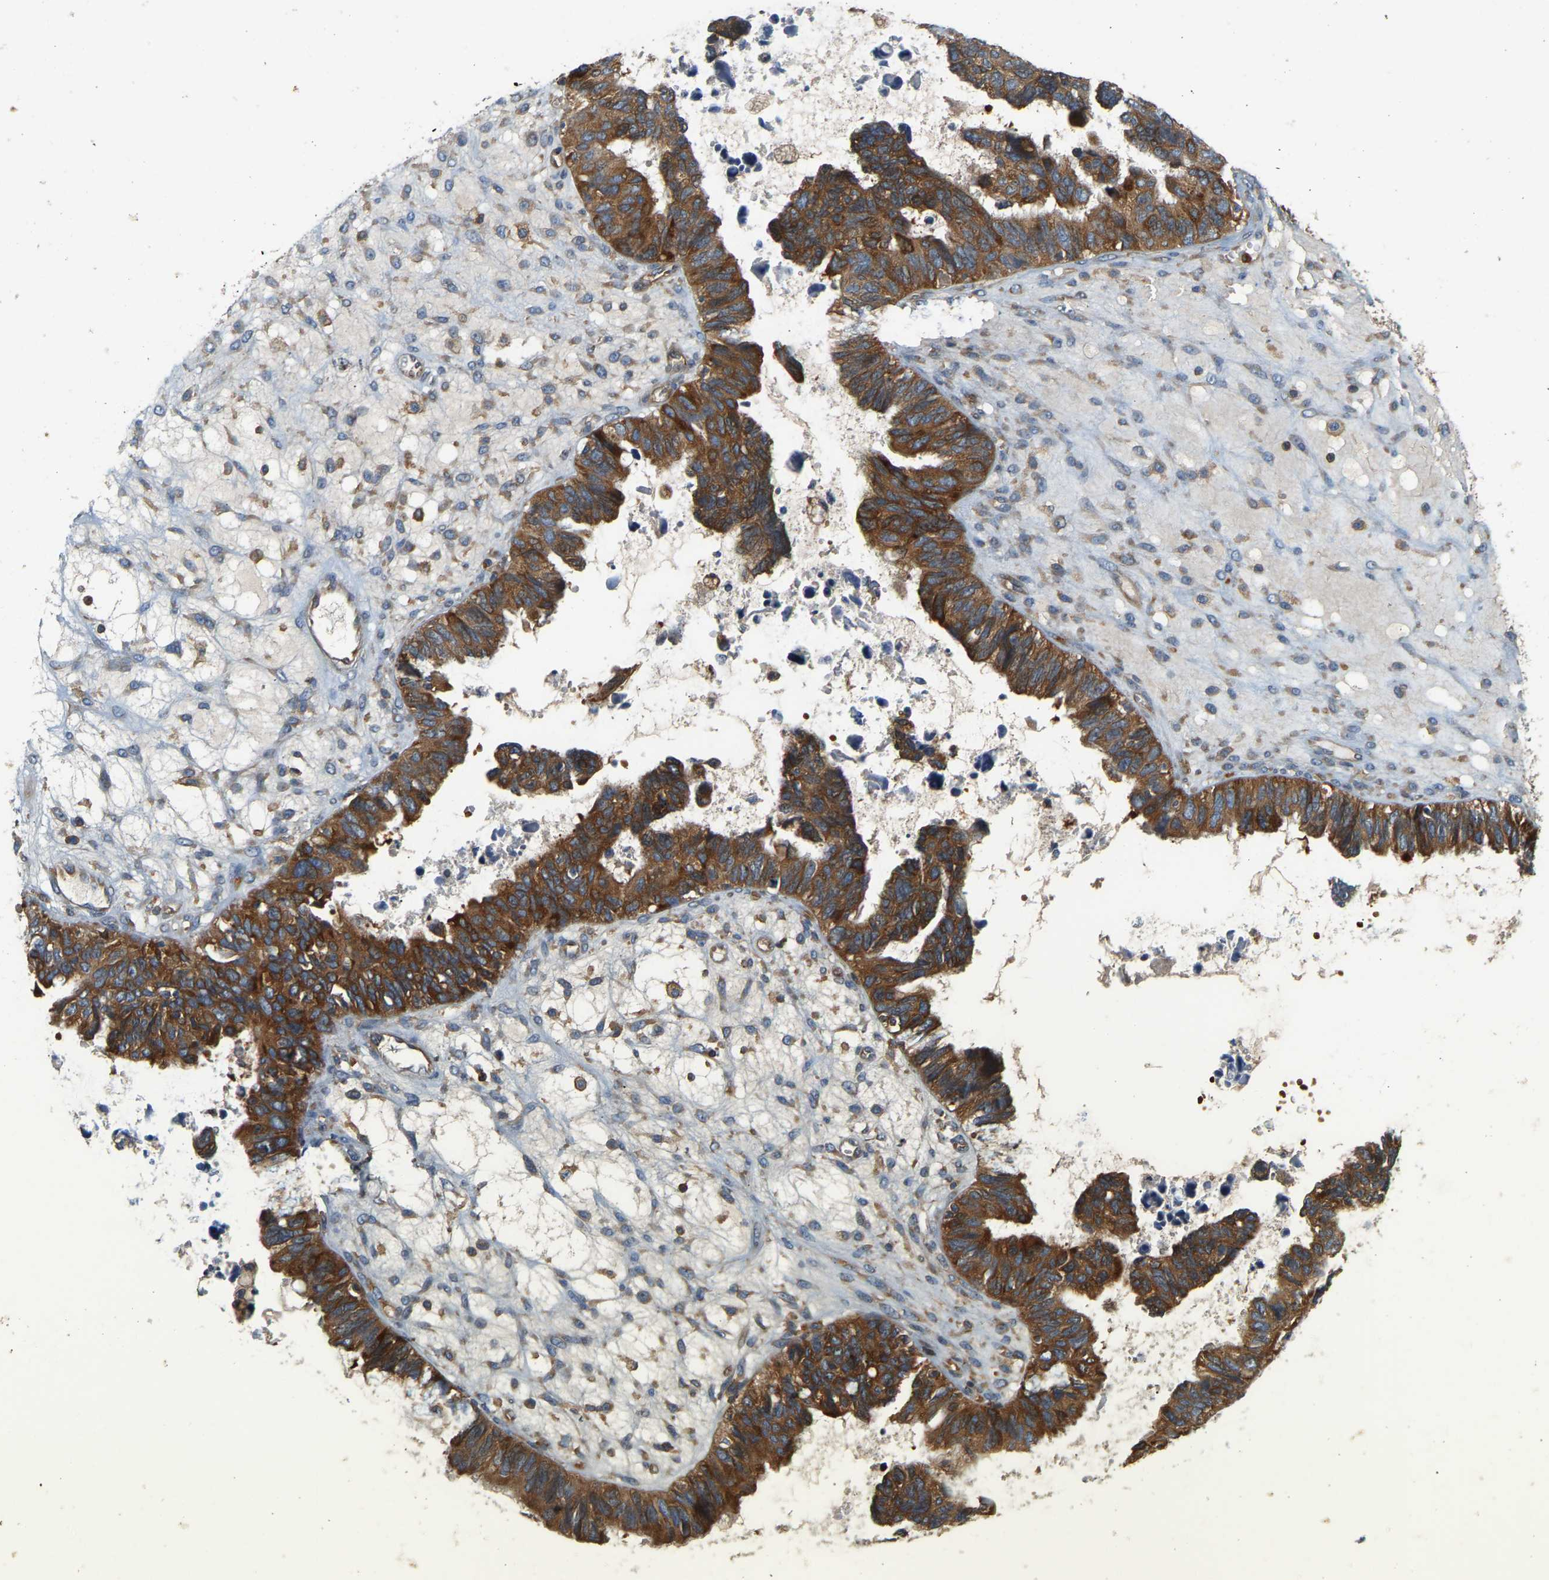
{"staining": {"intensity": "strong", "quantity": ">75%", "location": "cytoplasmic/membranous"}, "tissue": "ovarian cancer", "cell_type": "Tumor cells", "image_type": "cancer", "snomed": [{"axis": "morphology", "description": "Cystadenocarcinoma, serous, NOS"}, {"axis": "topography", "description": "Ovary"}], "caption": "Ovarian cancer stained for a protein (brown) demonstrates strong cytoplasmic/membranous positive positivity in about >75% of tumor cells.", "gene": "AKAP13", "patient": {"sex": "female", "age": 79}}